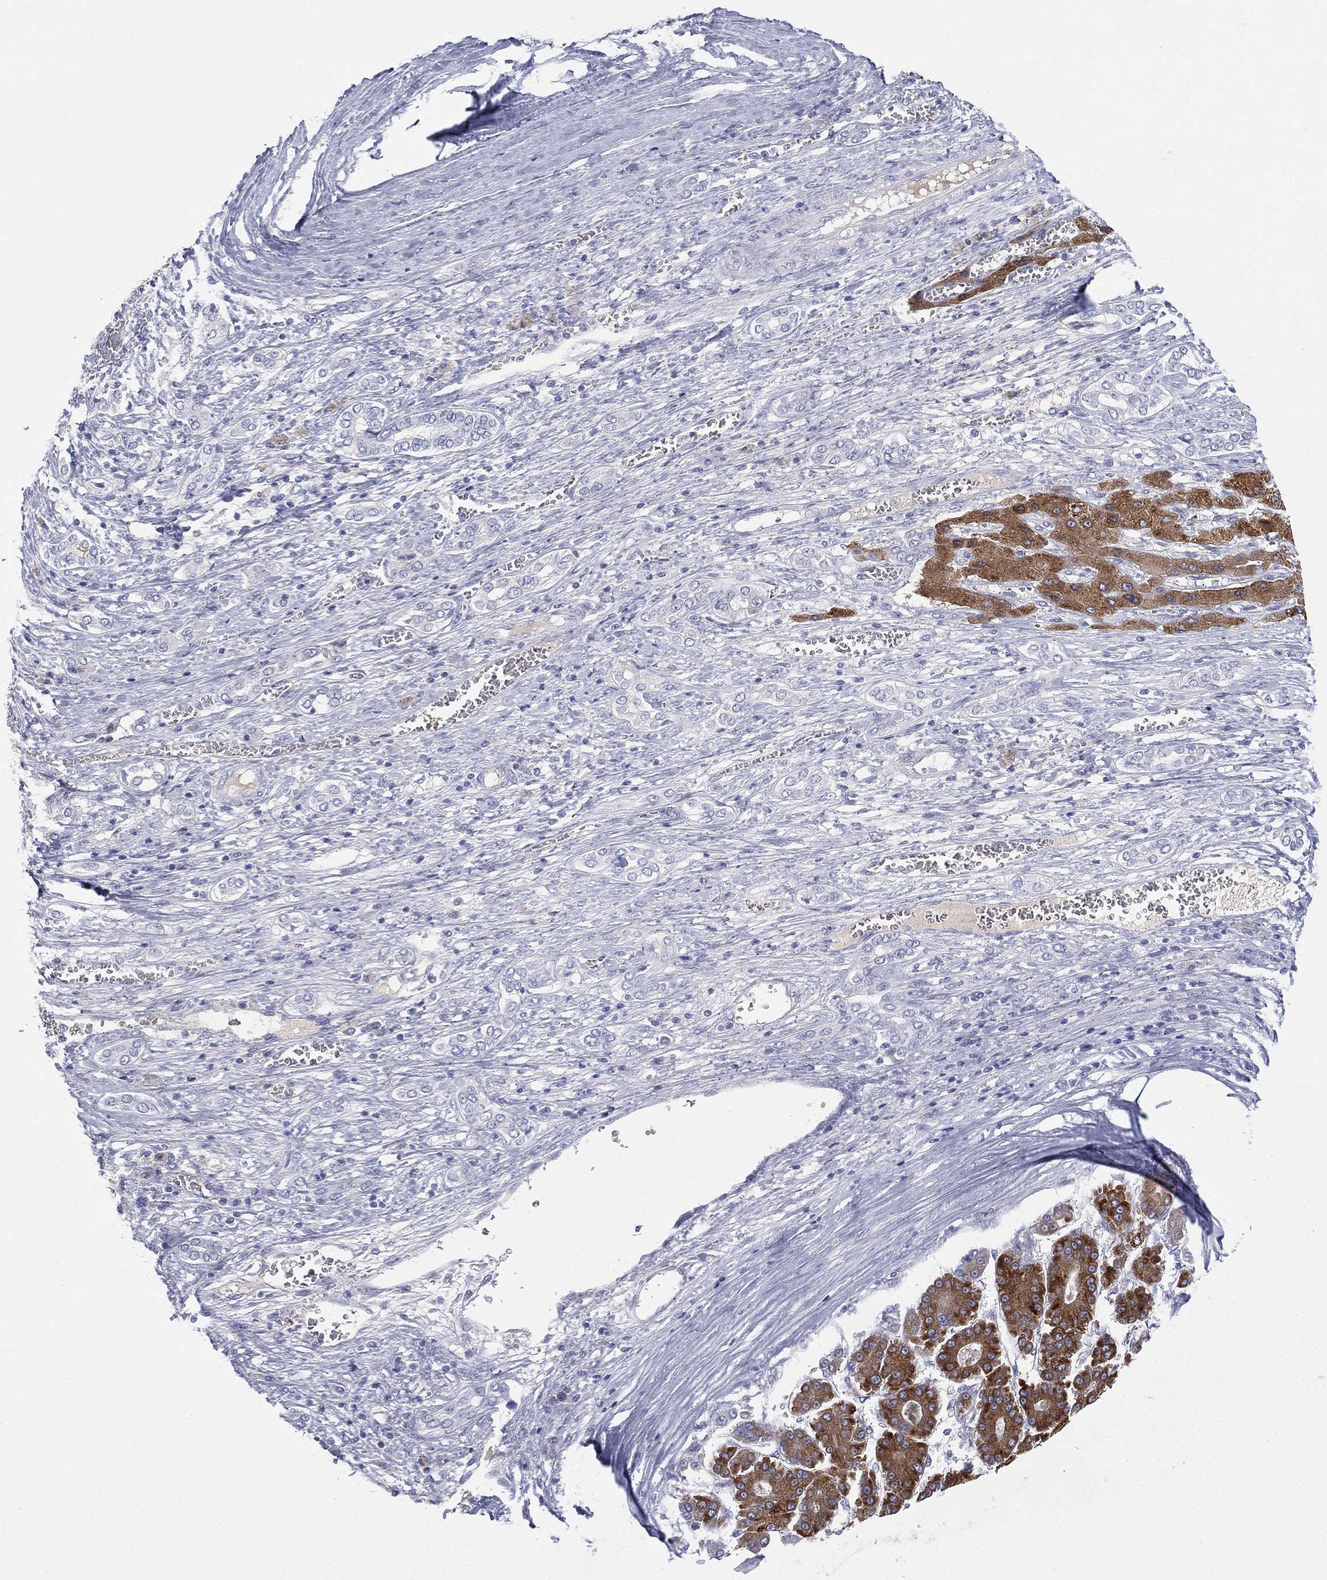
{"staining": {"intensity": "moderate", "quantity": "25%-75%", "location": "cytoplasmic/membranous"}, "tissue": "liver cancer", "cell_type": "Tumor cells", "image_type": "cancer", "snomed": [{"axis": "morphology", "description": "Carcinoma, Hepatocellular, NOS"}, {"axis": "topography", "description": "Liver"}], "caption": "This photomicrograph shows IHC staining of hepatocellular carcinoma (liver), with medium moderate cytoplasmic/membranous expression in approximately 25%-75% of tumor cells.", "gene": "CYP2D6", "patient": {"sex": "male", "age": 70}}